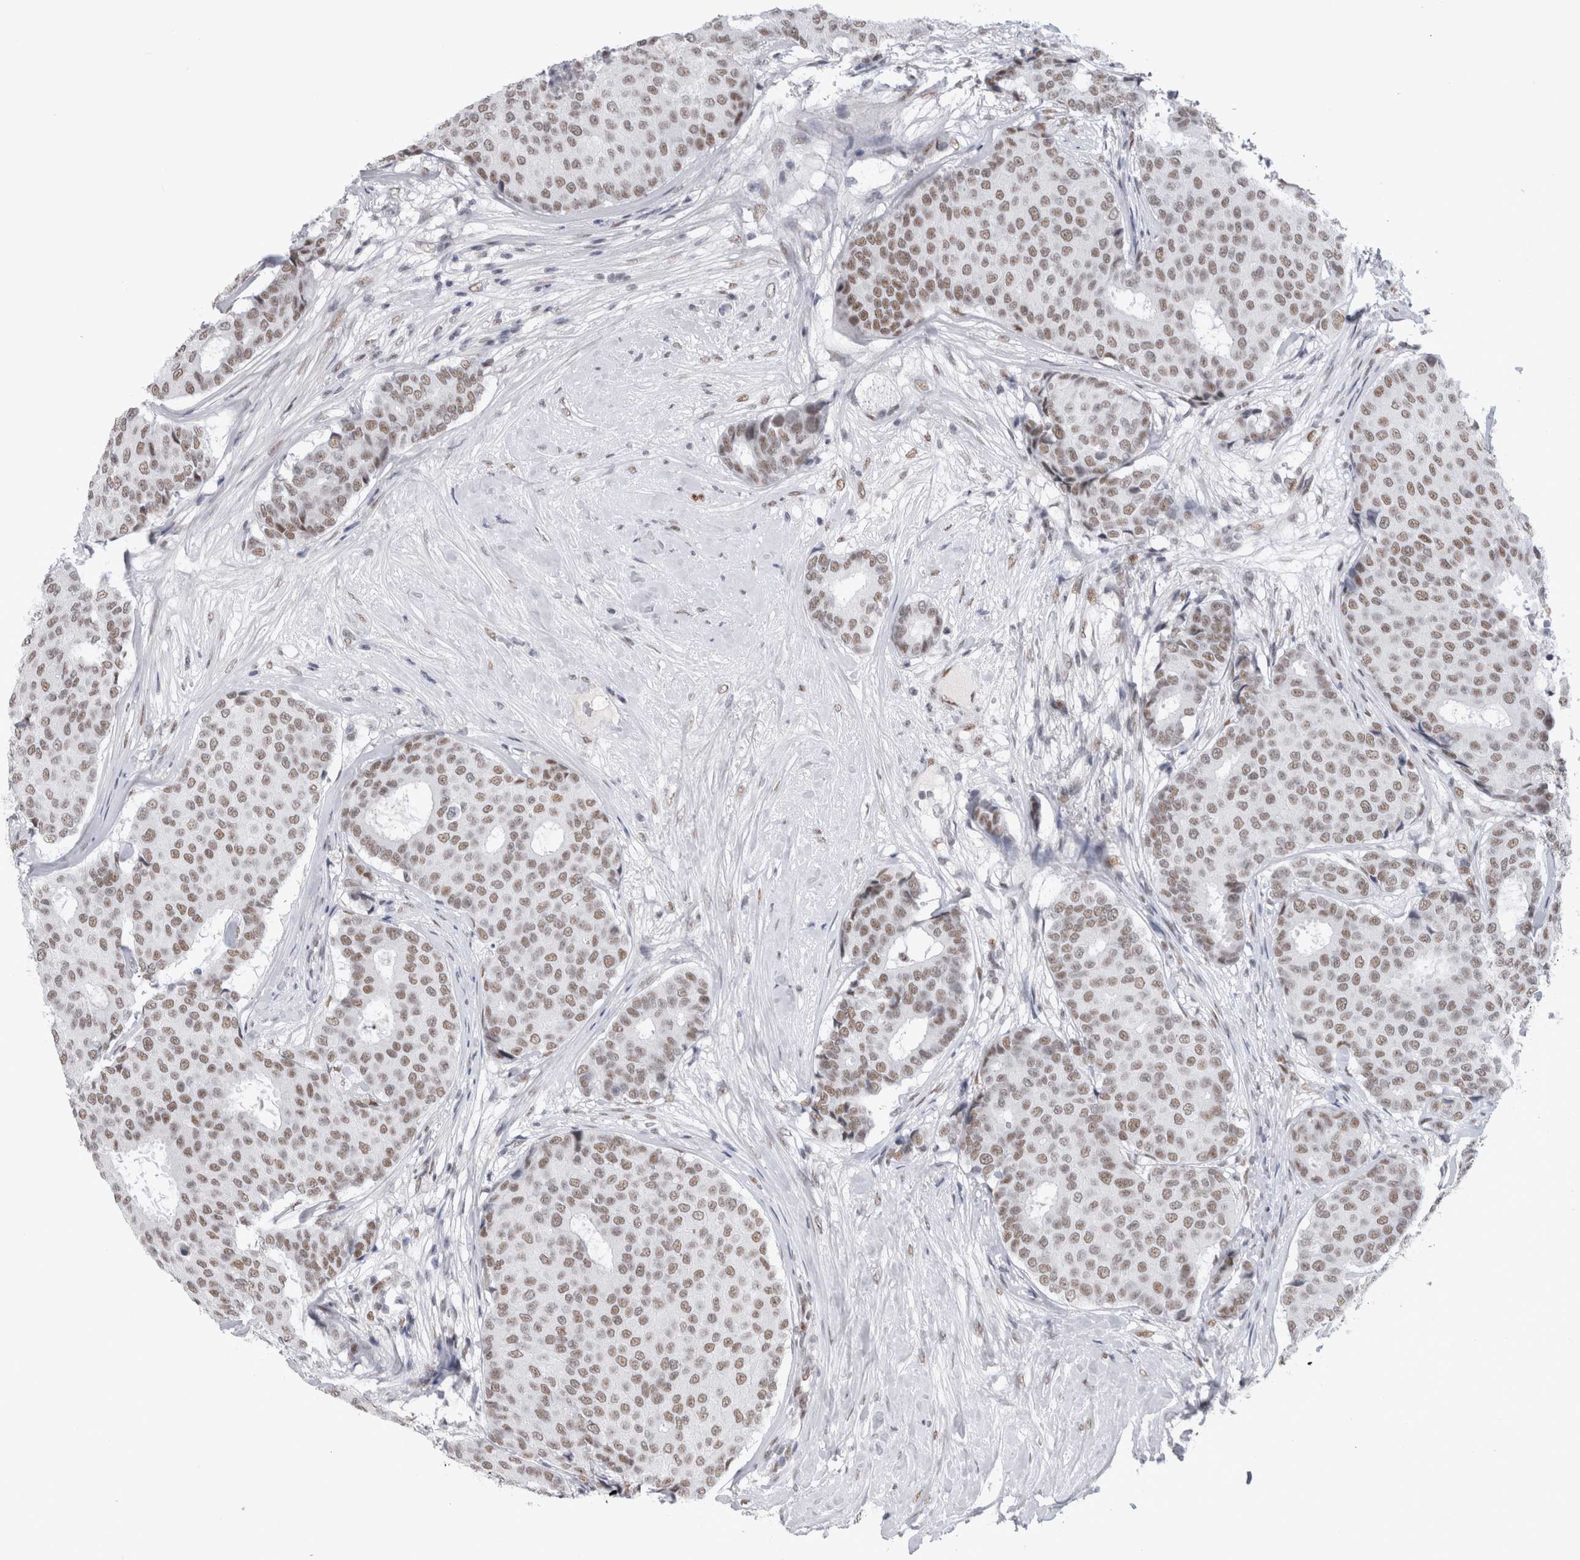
{"staining": {"intensity": "moderate", "quantity": ">75%", "location": "nuclear"}, "tissue": "breast cancer", "cell_type": "Tumor cells", "image_type": "cancer", "snomed": [{"axis": "morphology", "description": "Duct carcinoma"}, {"axis": "topography", "description": "Breast"}], "caption": "This photomicrograph displays breast cancer (invasive ductal carcinoma) stained with immunohistochemistry to label a protein in brown. The nuclear of tumor cells show moderate positivity for the protein. Nuclei are counter-stained blue.", "gene": "API5", "patient": {"sex": "female", "age": 75}}